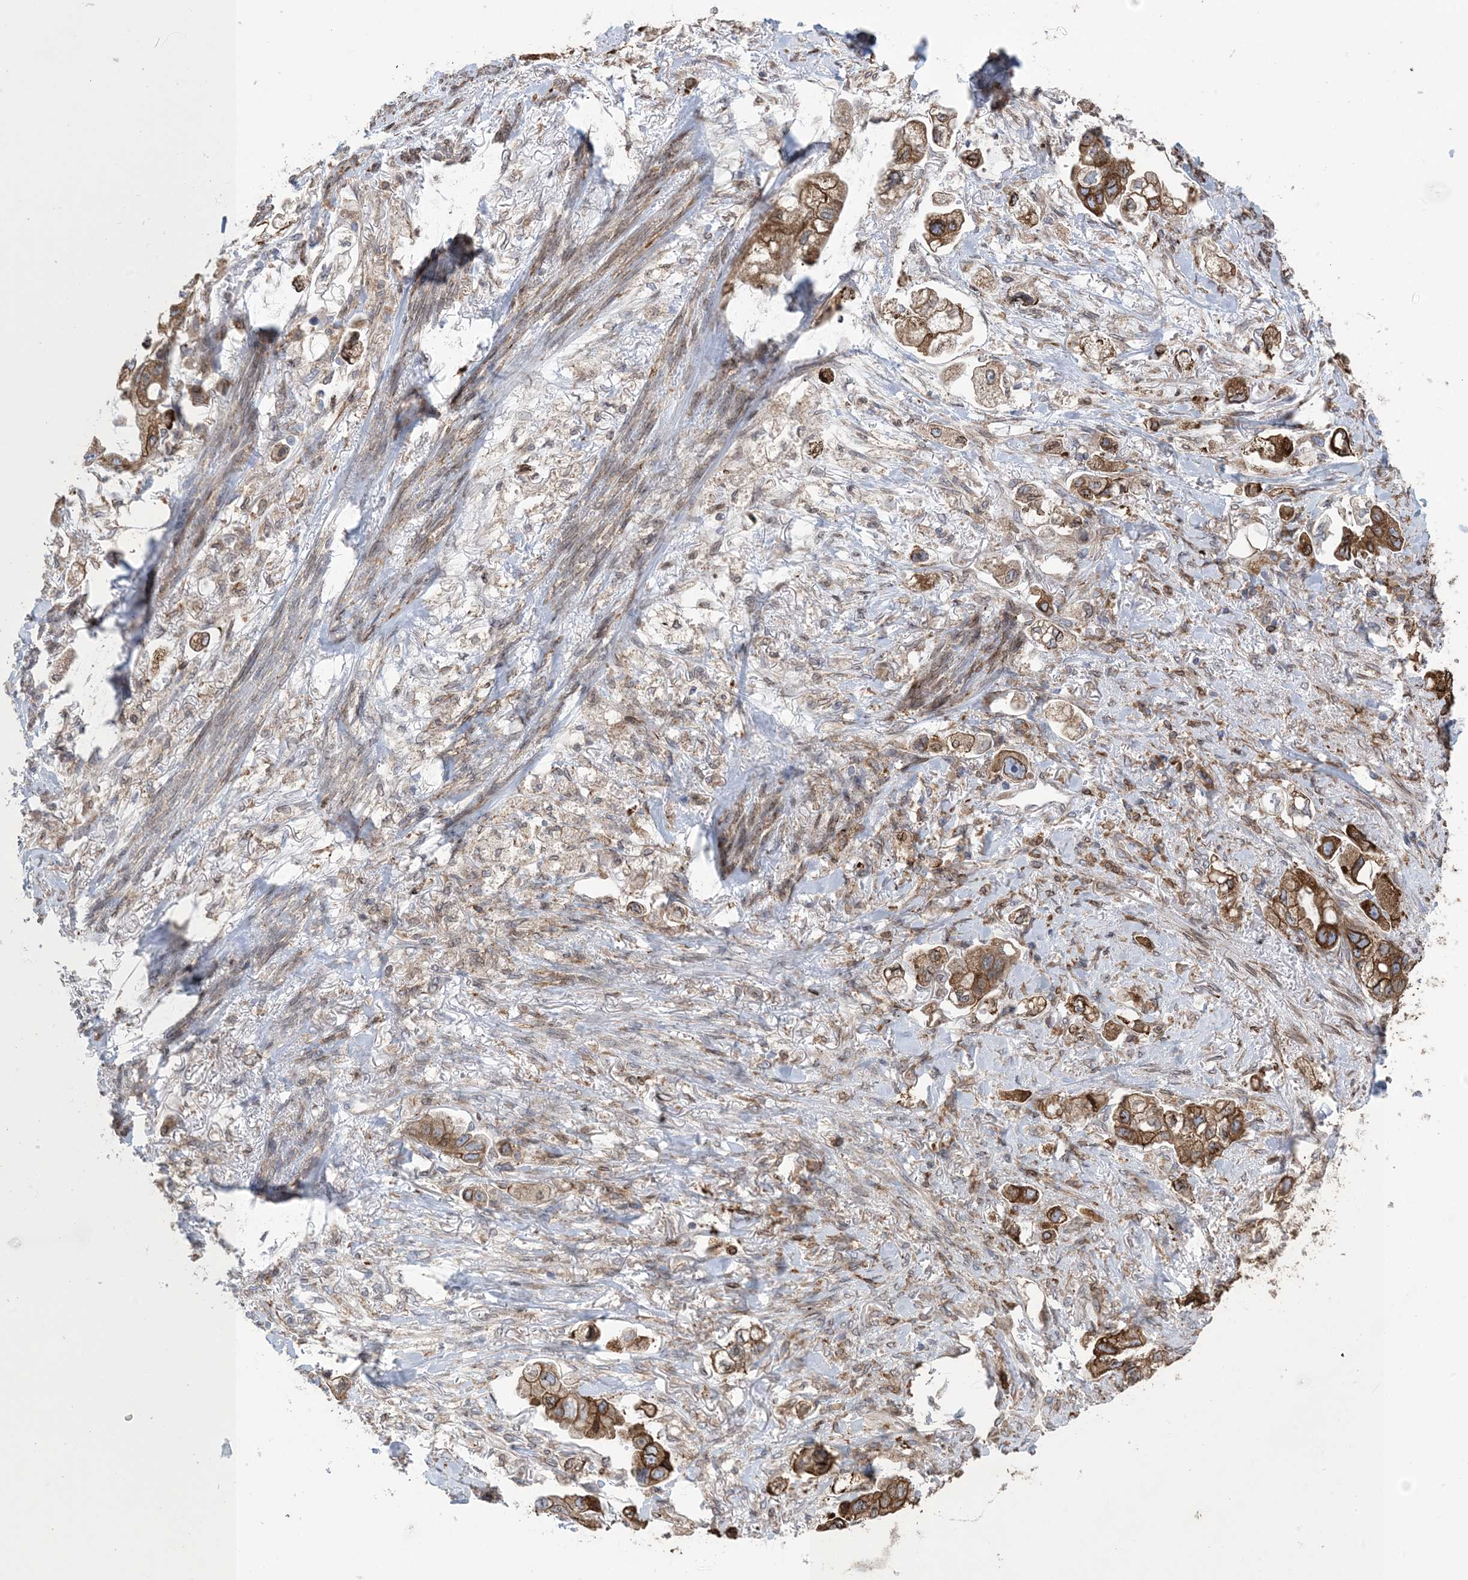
{"staining": {"intensity": "strong", "quantity": ">75%", "location": "cytoplasmic/membranous"}, "tissue": "stomach cancer", "cell_type": "Tumor cells", "image_type": "cancer", "snomed": [{"axis": "morphology", "description": "Adenocarcinoma, NOS"}, {"axis": "topography", "description": "Stomach"}], "caption": "This is a histology image of immunohistochemistry staining of stomach cancer, which shows strong staining in the cytoplasmic/membranous of tumor cells.", "gene": "SHANK1", "patient": {"sex": "male", "age": 62}}